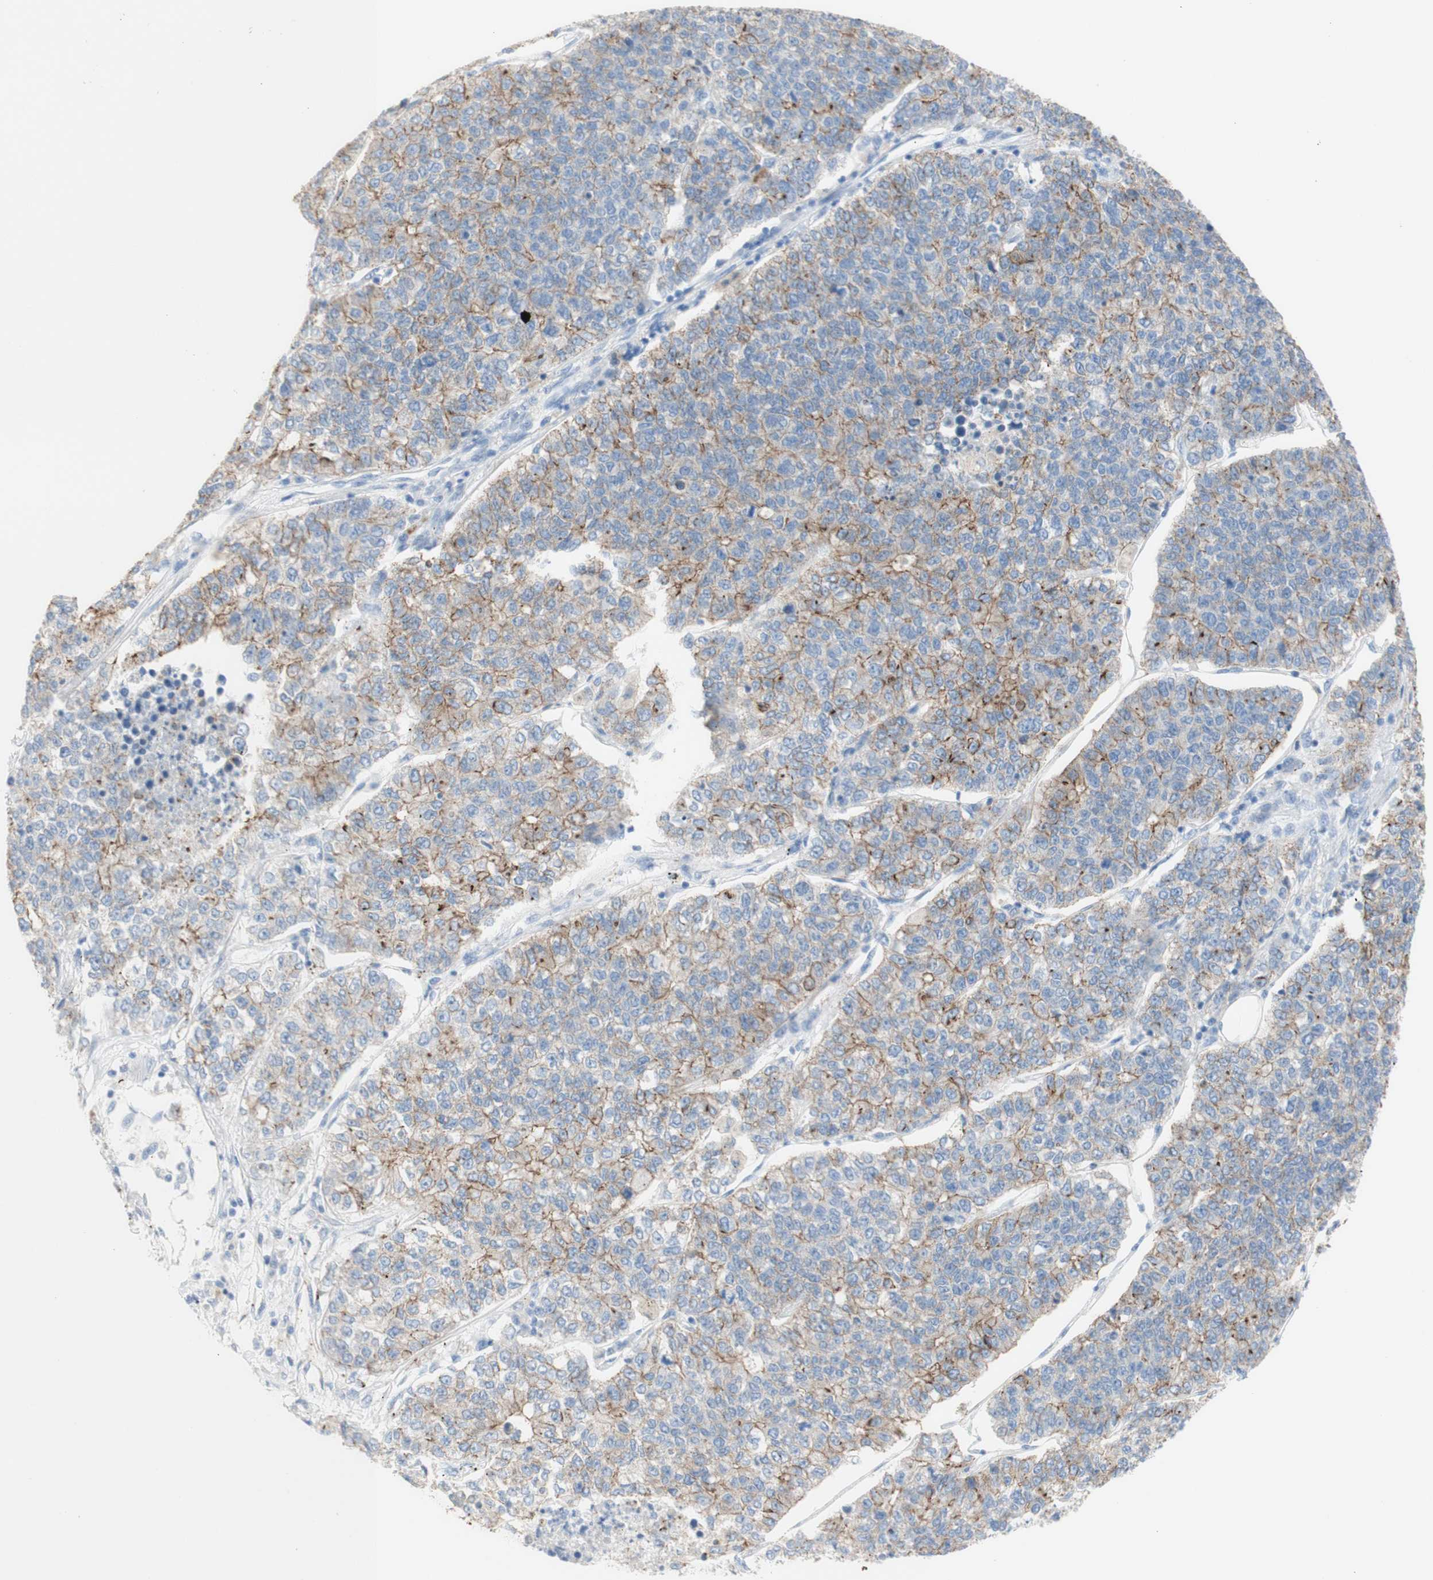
{"staining": {"intensity": "moderate", "quantity": "25%-75%", "location": "cytoplasmic/membranous"}, "tissue": "lung cancer", "cell_type": "Tumor cells", "image_type": "cancer", "snomed": [{"axis": "morphology", "description": "Adenocarcinoma, NOS"}, {"axis": "topography", "description": "Lung"}], "caption": "Immunohistochemistry staining of lung adenocarcinoma, which shows medium levels of moderate cytoplasmic/membranous positivity in about 25%-75% of tumor cells indicating moderate cytoplasmic/membranous protein expression. The staining was performed using DAB (brown) for protein detection and nuclei were counterstained in hematoxylin (blue).", "gene": "DSC2", "patient": {"sex": "male", "age": 49}}